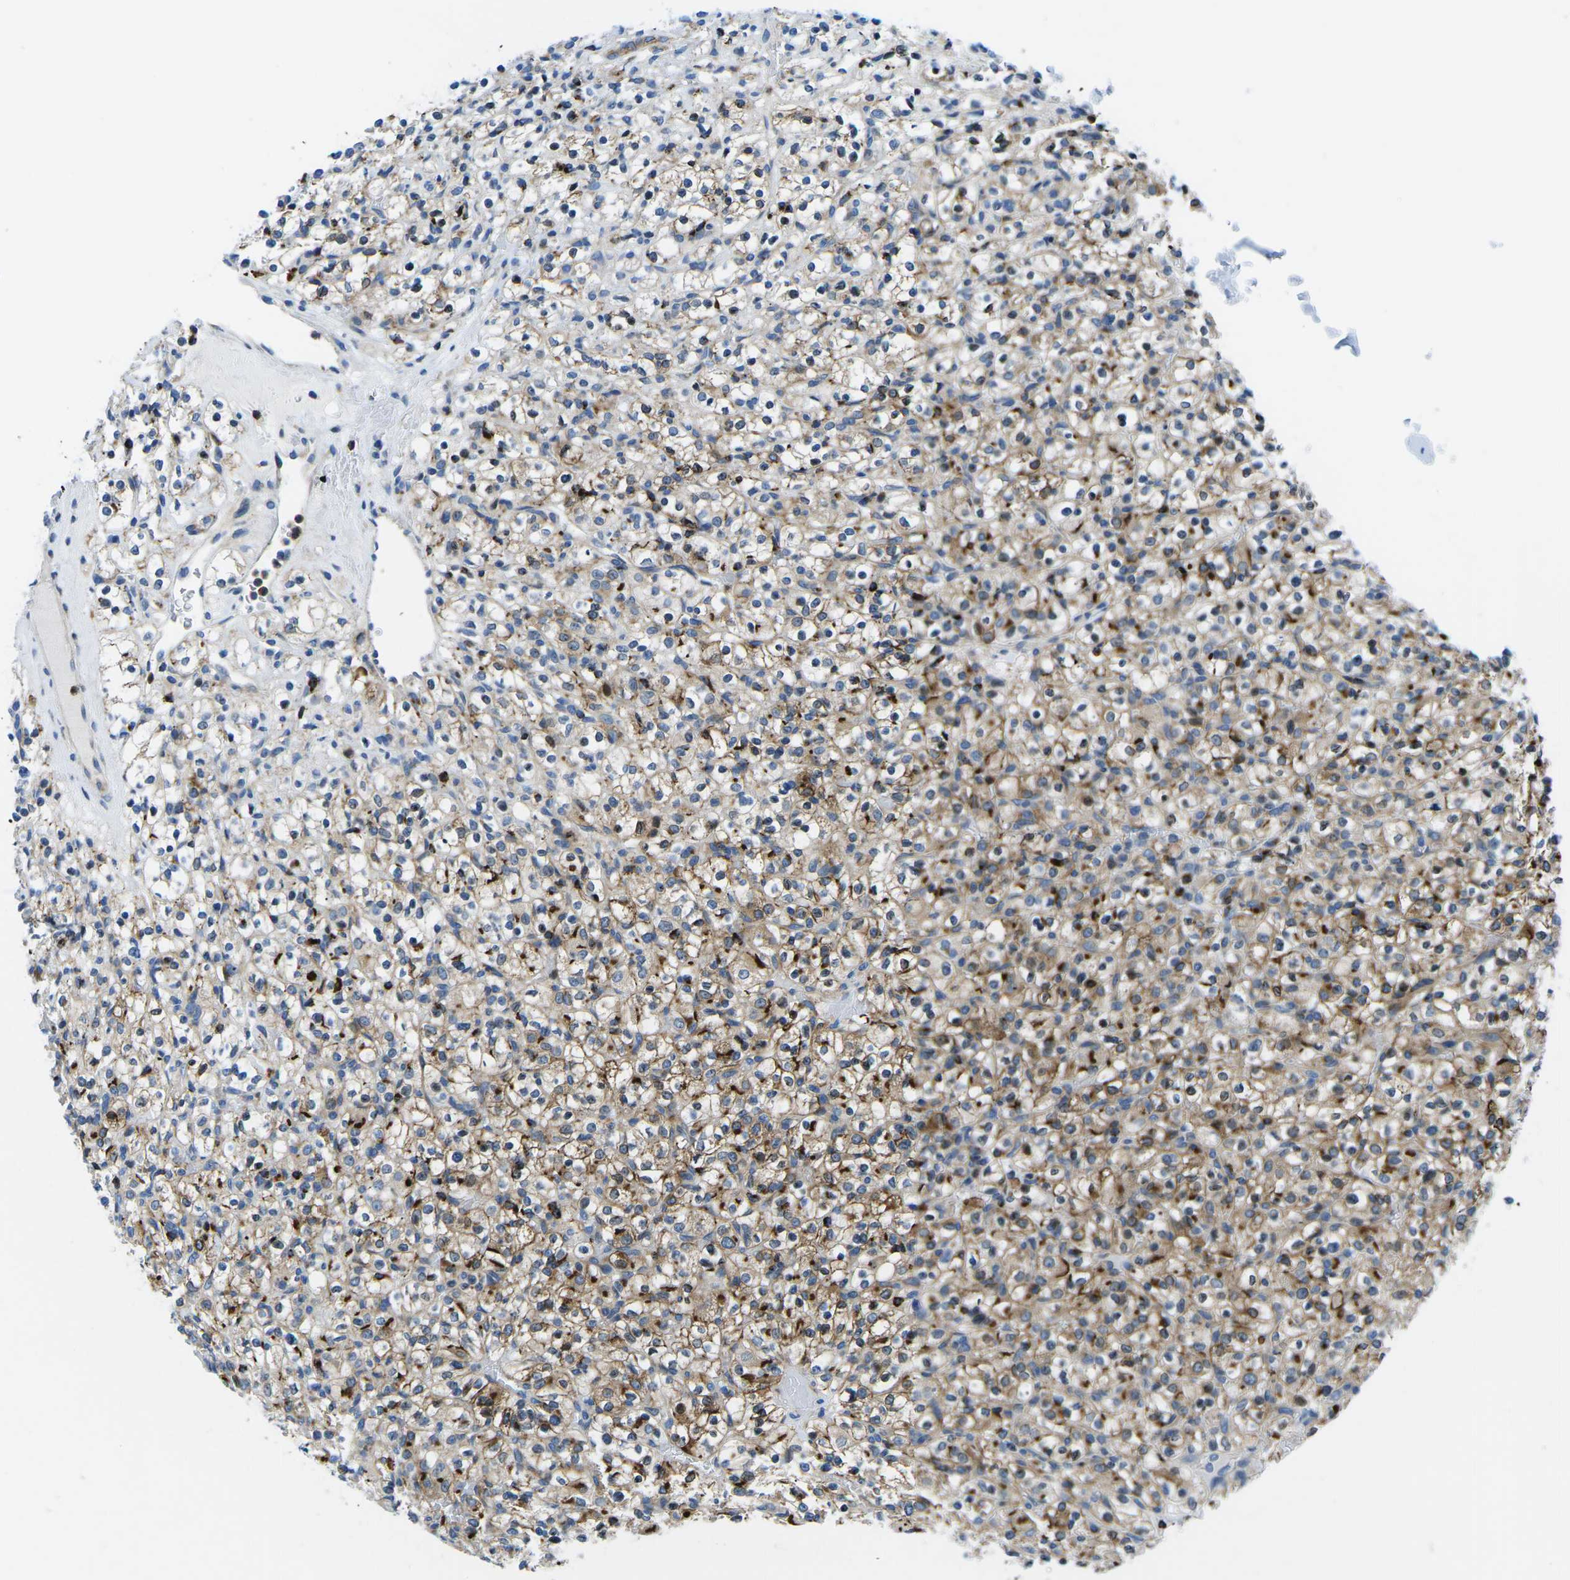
{"staining": {"intensity": "moderate", "quantity": "25%-75%", "location": "cytoplasmic/membranous"}, "tissue": "renal cancer", "cell_type": "Tumor cells", "image_type": "cancer", "snomed": [{"axis": "morphology", "description": "Normal tissue, NOS"}, {"axis": "morphology", "description": "Adenocarcinoma, NOS"}, {"axis": "topography", "description": "Kidney"}], "caption": "IHC micrograph of adenocarcinoma (renal) stained for a protein (brown), which shows medium levels of moderate cytoplasmic/membranous staining in about 25%-75% of tumor cells.", "gene": "MC4R", "patient": {"sex": "female", "age": 72}}